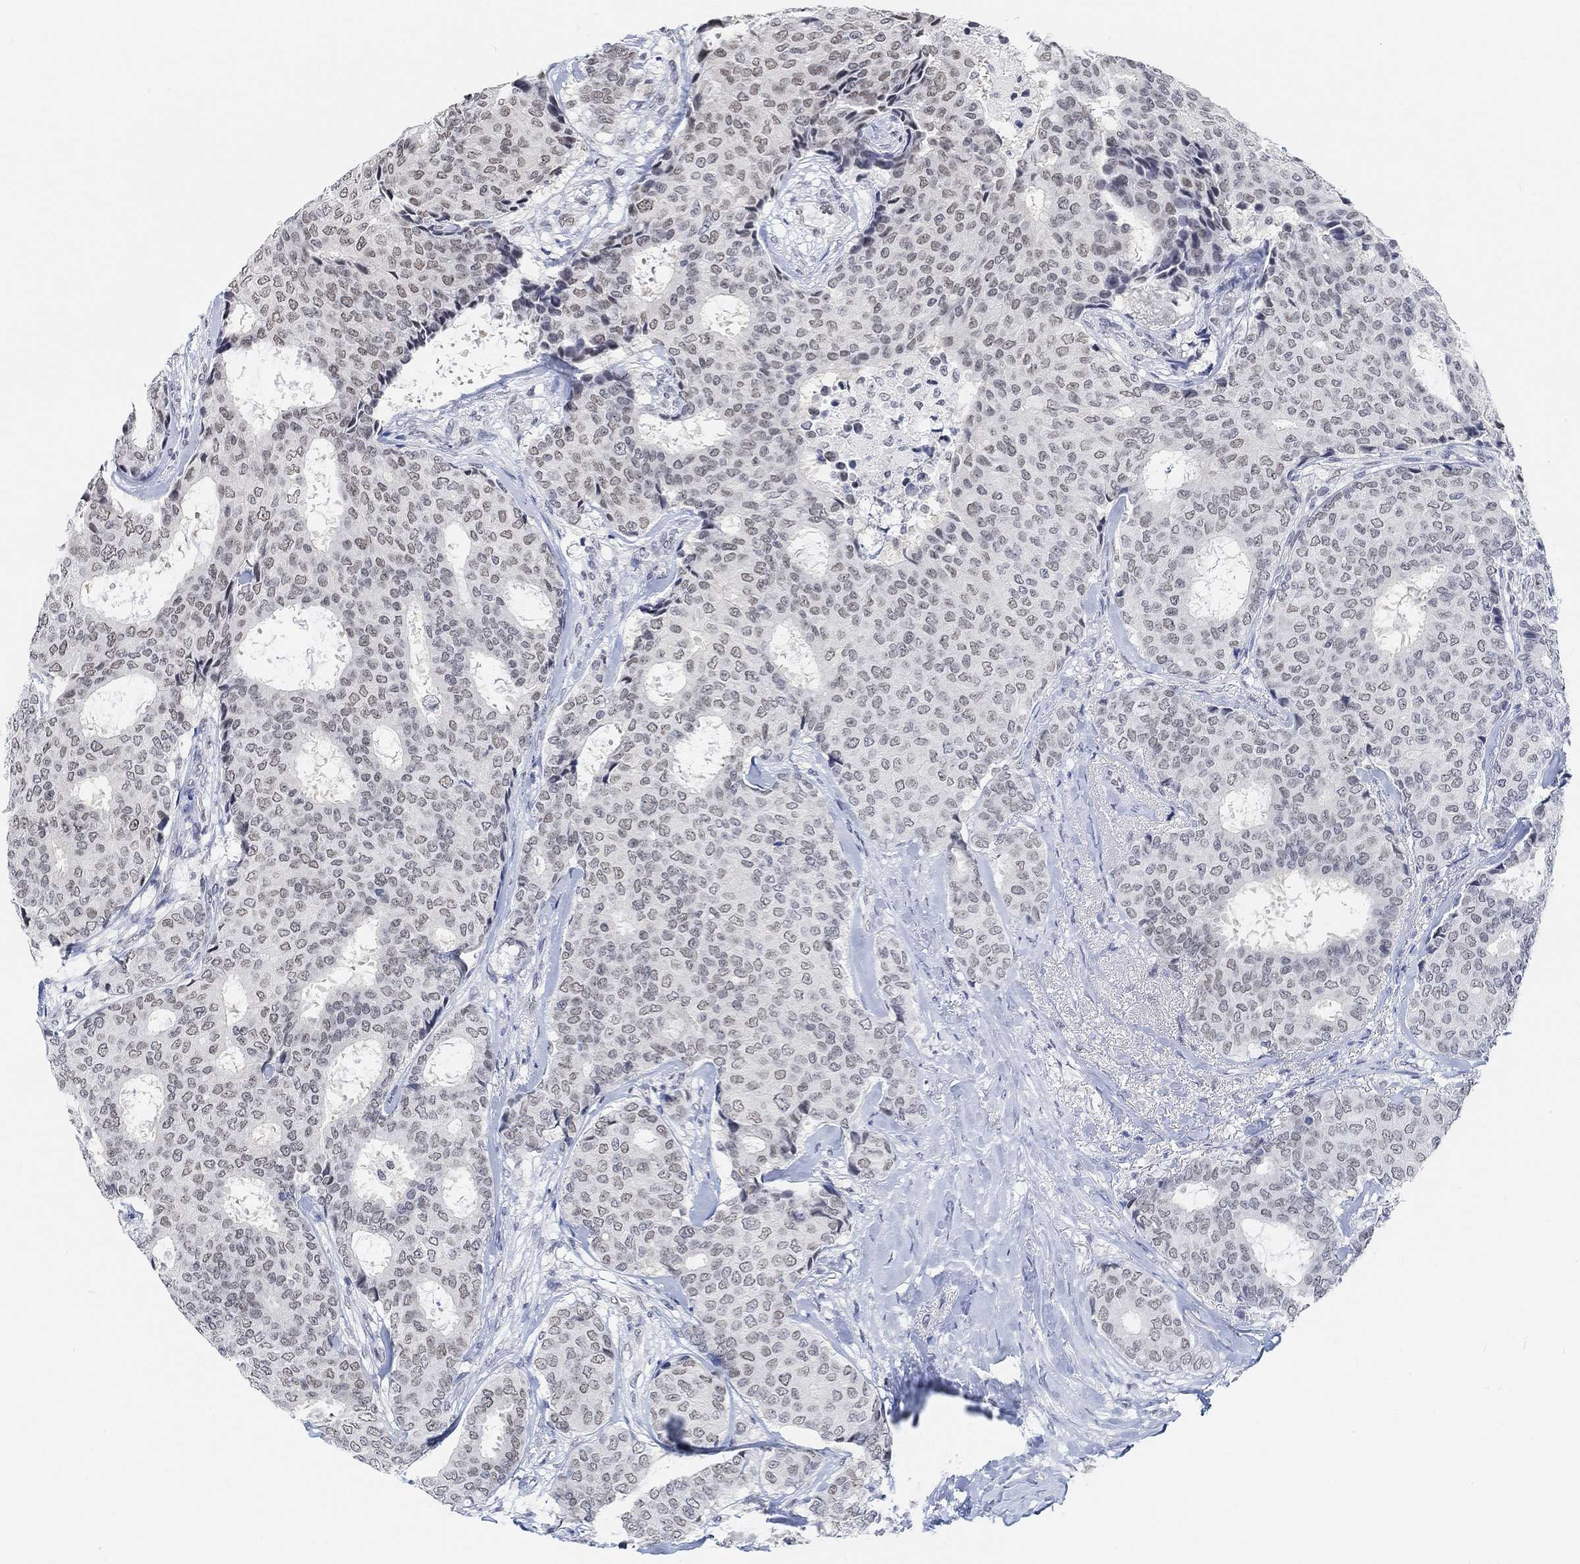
{"staining": {"intensity": "weak", "quantity": "25%-75%", "location": "nuclear"}, "tissue": "breast cancer", "cell_type": "Tumor cells", "image_type": "cancer", "snomed": [{"axis": "morphology", "description": "Duct carcinoma"}, {"axis": "topography", "description": "Breast"}], "caption": "IHC (DAB) staining of human infiltrating ductal carcinoma (breast) demonstrates weak nuclear protein positivity in about 25%-75% of tumor cells.", "gene": "PURG", "patient": {"sex": "female", "age": 75}}